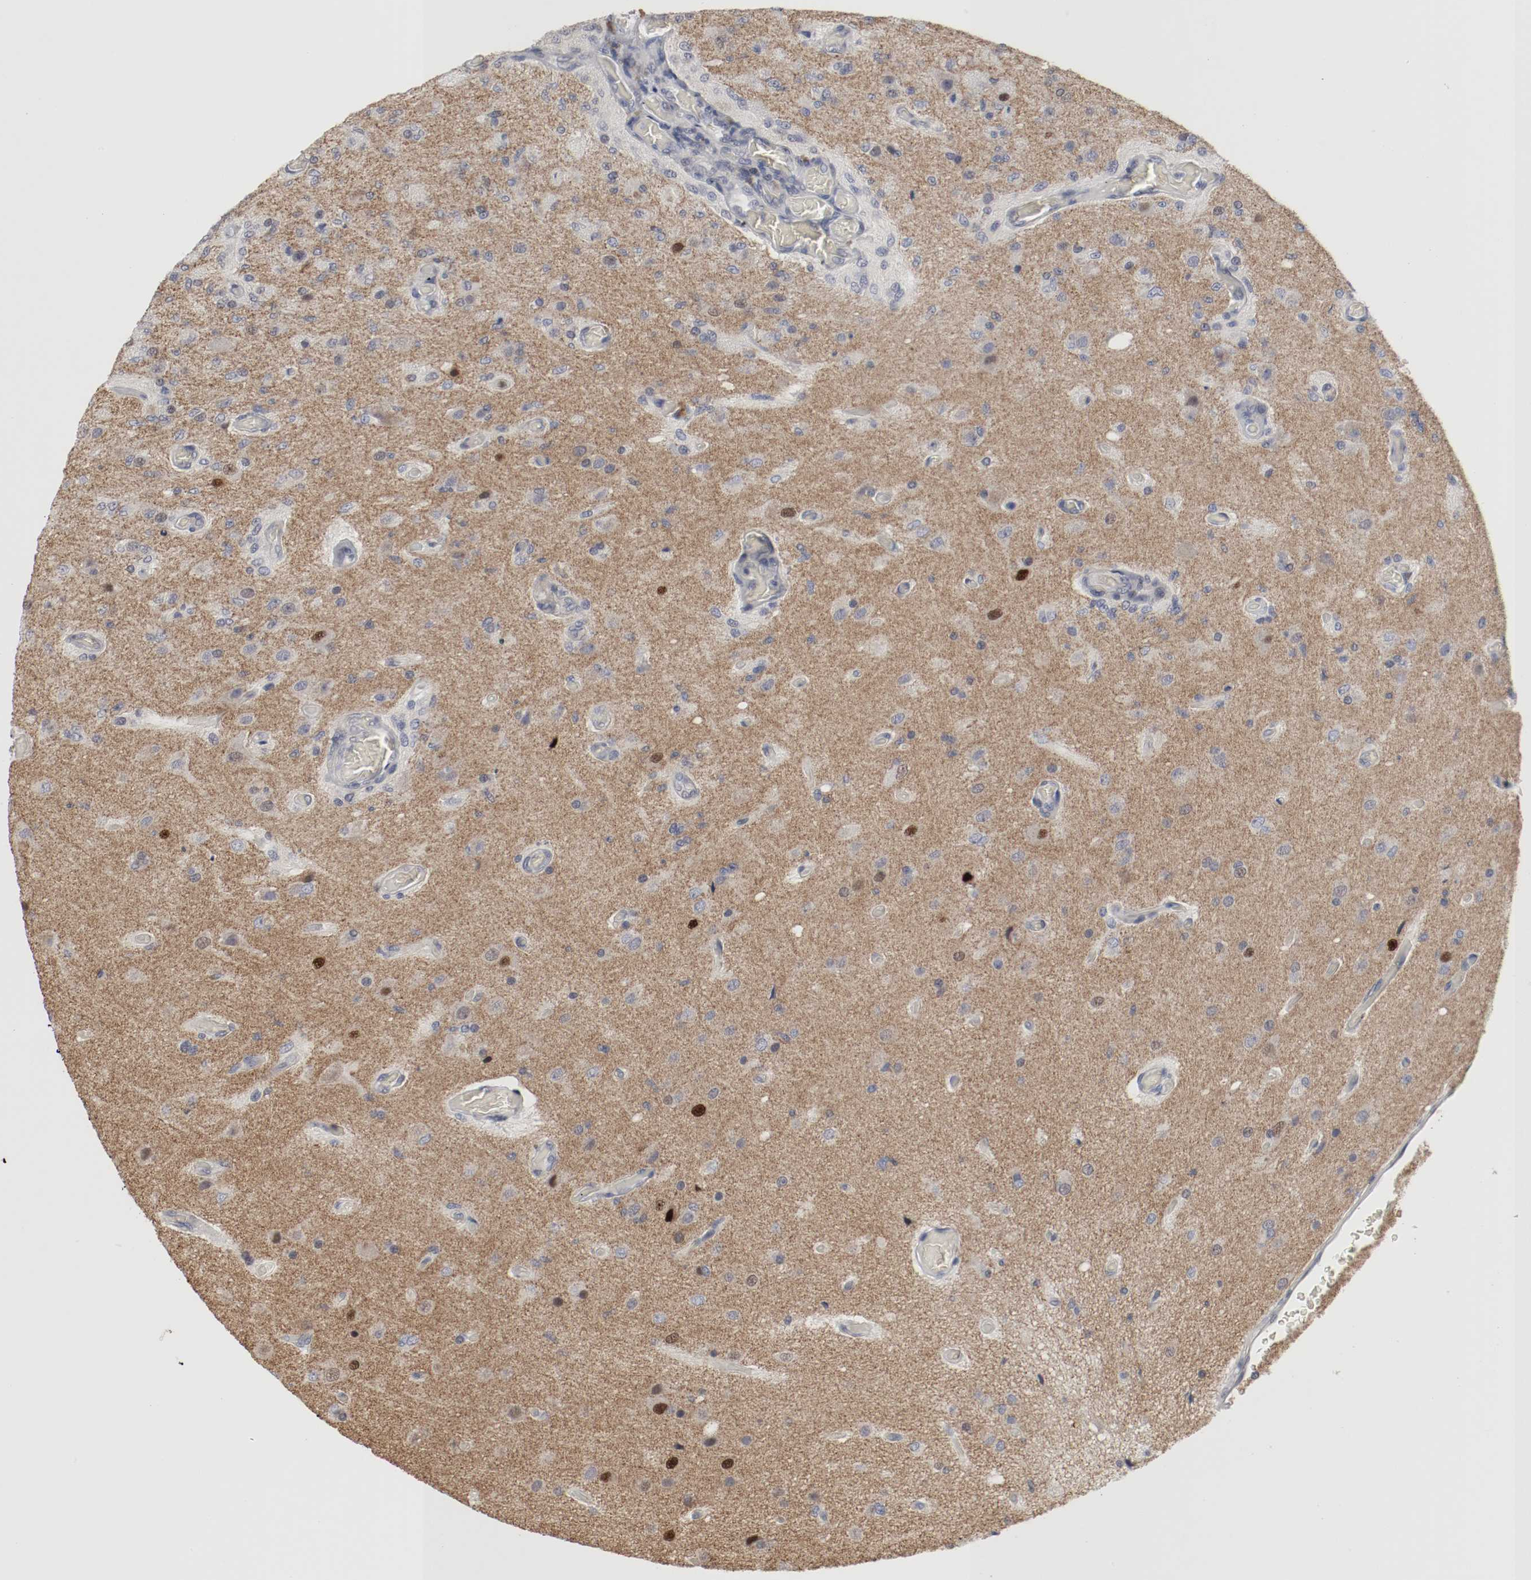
{"staining": {"intensity": "strong", "quantity": "<25%", "location": "nuclear"}, "tissue": "glioma", "cell_type": "Tumor cells", "image_type": "cancer", "snomed": [{"axis": "morphology", "description": "Normal tissue, NOS"}, {"axis": "morphology", "description": "Glioma, malignant, High grade"}, {"axis": "topography", "description": "Cerebral cortex"}], "caption": "Human malignant high-grade glioma stained with a protein marker reveals strong staining in tumor cells.", "gene": "JUND", "patient": {"sex": "male", "age": 77}}